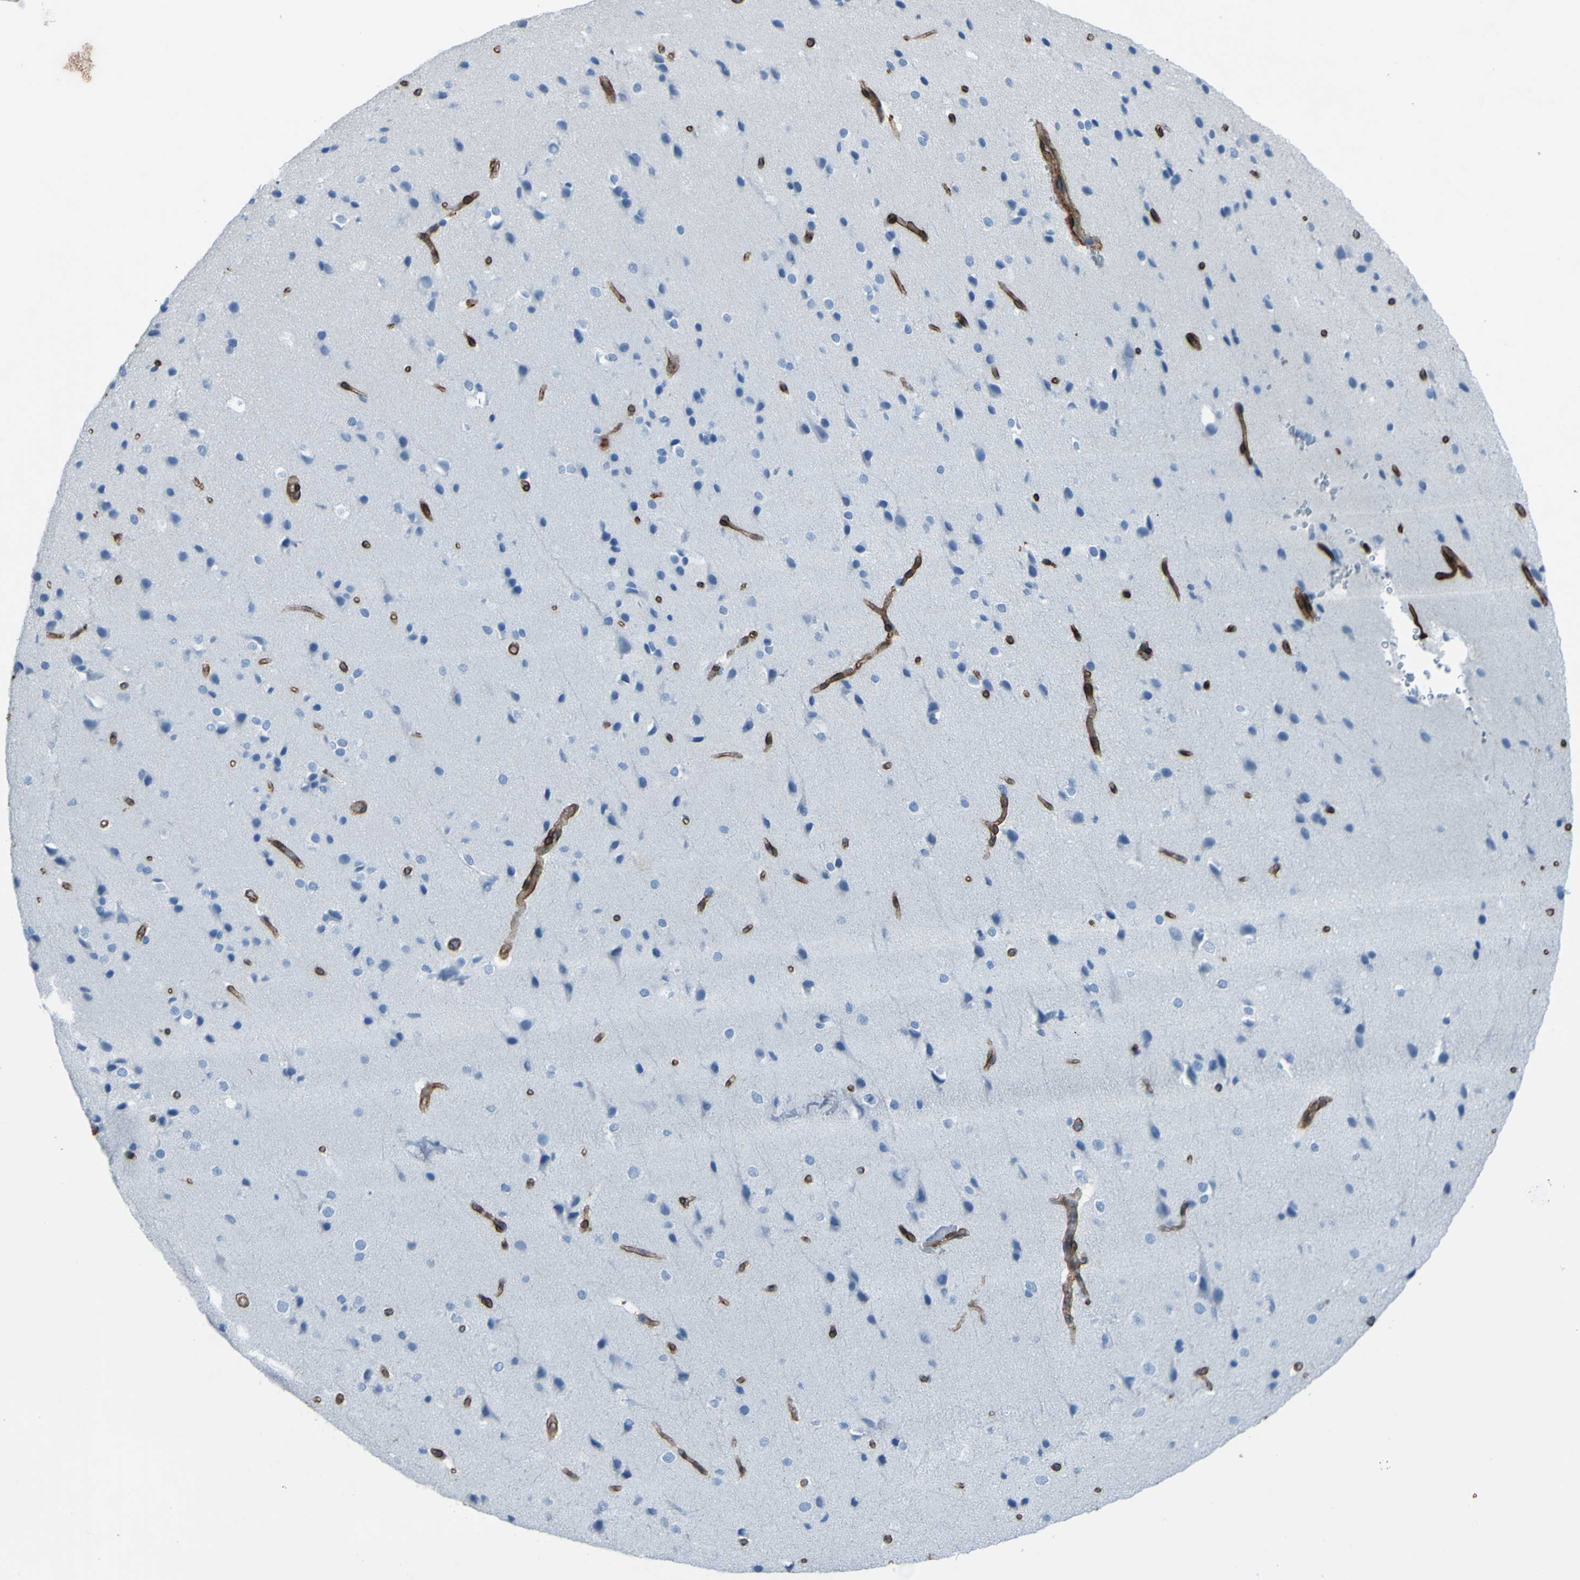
{"staining": {"intensity": "strong", "quantity": ">75%", "location": "cytoplasmic/membranous"}, "tissue": "cerebral cortex", "cell_type": "Endothelial cells", "image_type": "normal", "snomed": [{"axis": "morphology", "description": "Normal tissue, NOS"}, {"axis": "morphology", "description": "Developmental malformation"}, {"axis": "topography", "description": "Cerebral cortex"}], "caption": "The micrograph exhibits immunohistochemical staining of benign cerebral cortex. There is strong cytoplasmic/membranous expression is appreciated in approximately >75% of endothelial cells.", "gene": "COL4A2", "patient": {"sex": "female", "age": 30}}